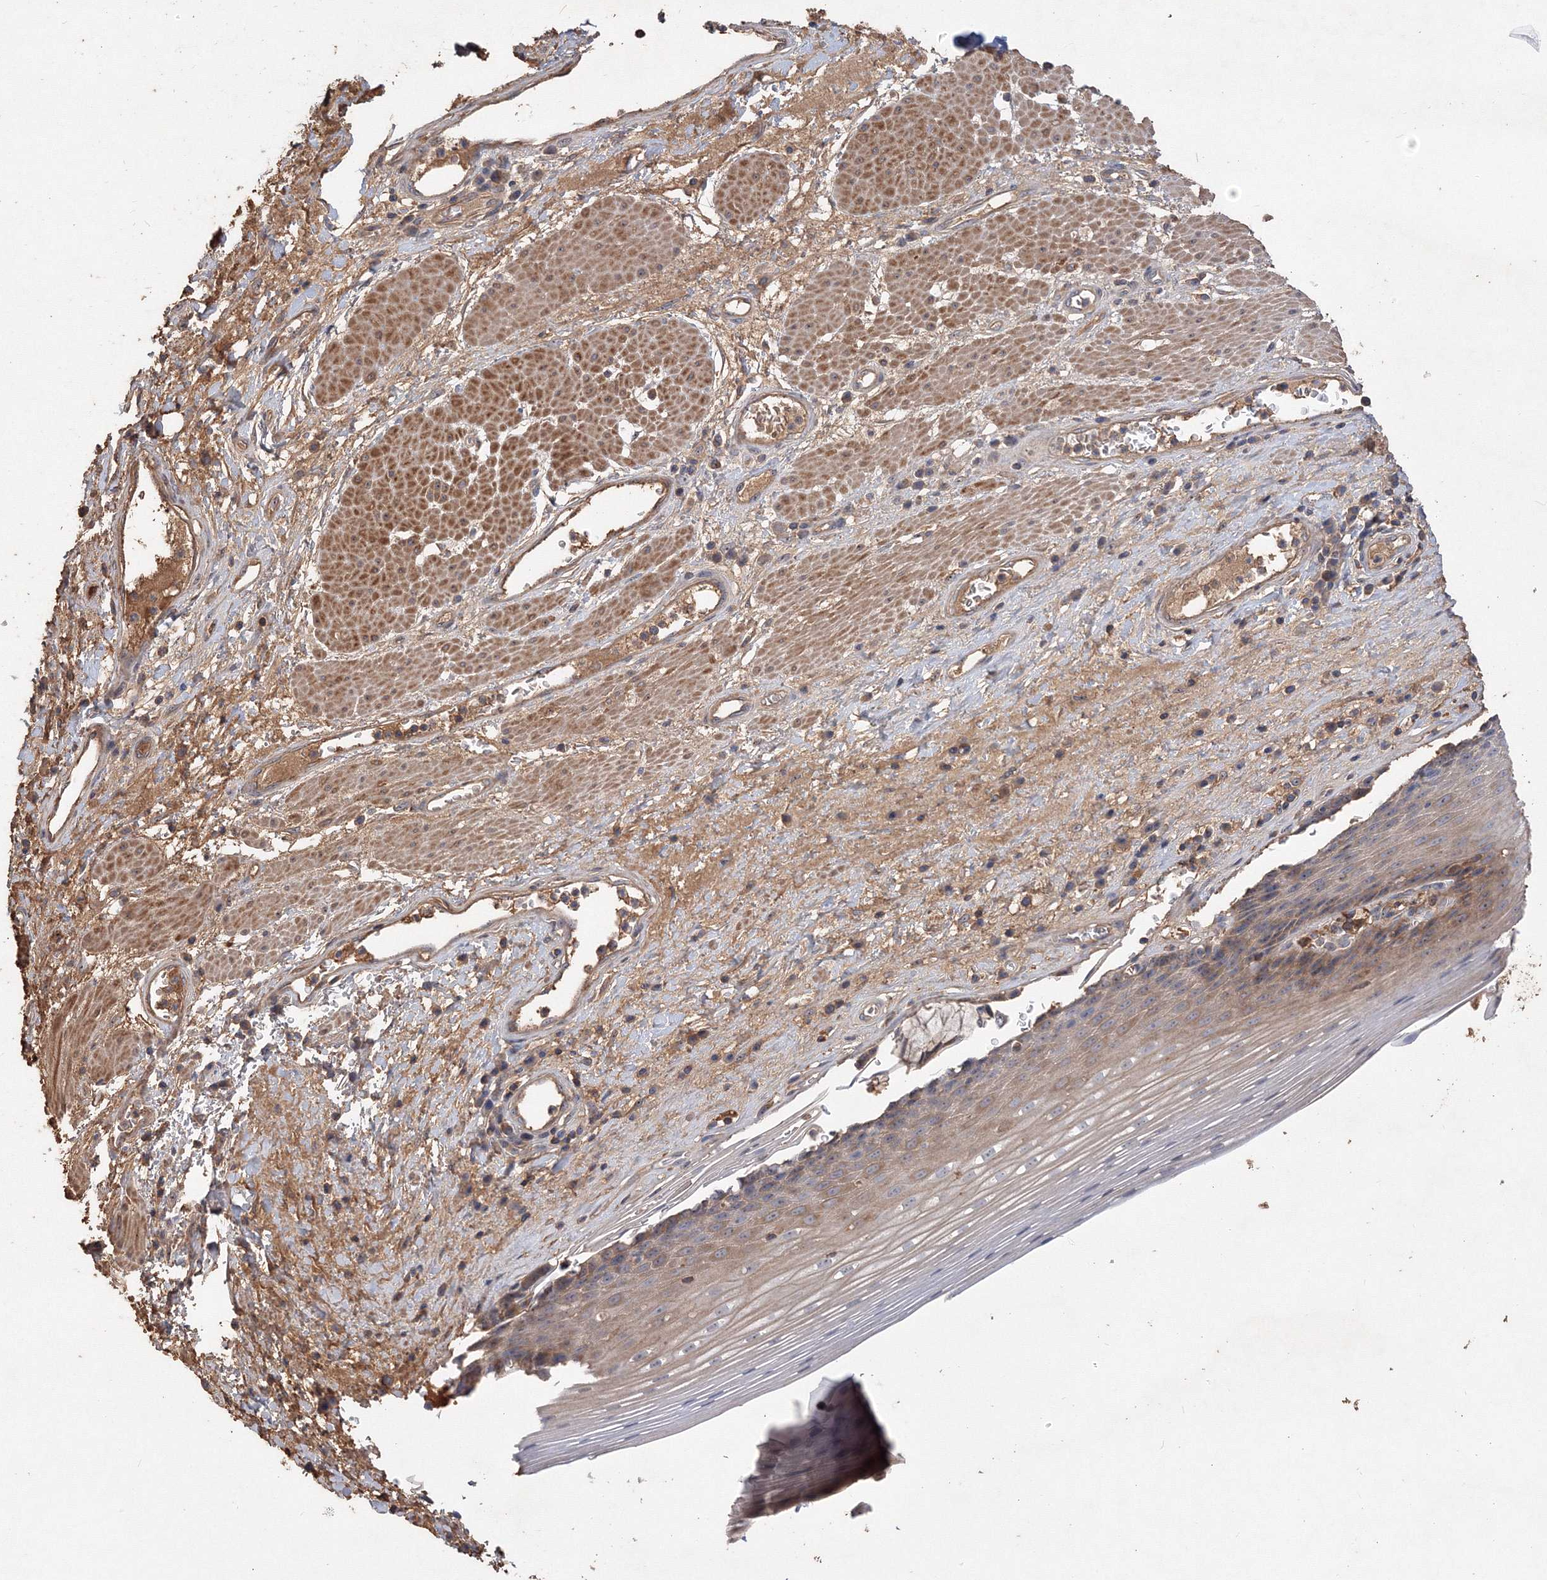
{"staining": {"intensity": "moderate", "quantity": "25%-75%", "location": "cytoplasmic/membranous"}, "tissue": "esophagus", "cell_type": "Squamous epithelial cells", "image_type": "normal", "snomed": [{"axis": "morphology", "description": "Normal tissue, NOS"}, {"axis": "topography", "description": "Esophagus"}], "caption": "Moderate cytoplasmic/membranous protein expression is seen in about 25%-75% of squamous epithelial cells in esophagus.", "gene": "GRINA", "patient": {"sex": "male", "age": 62}}